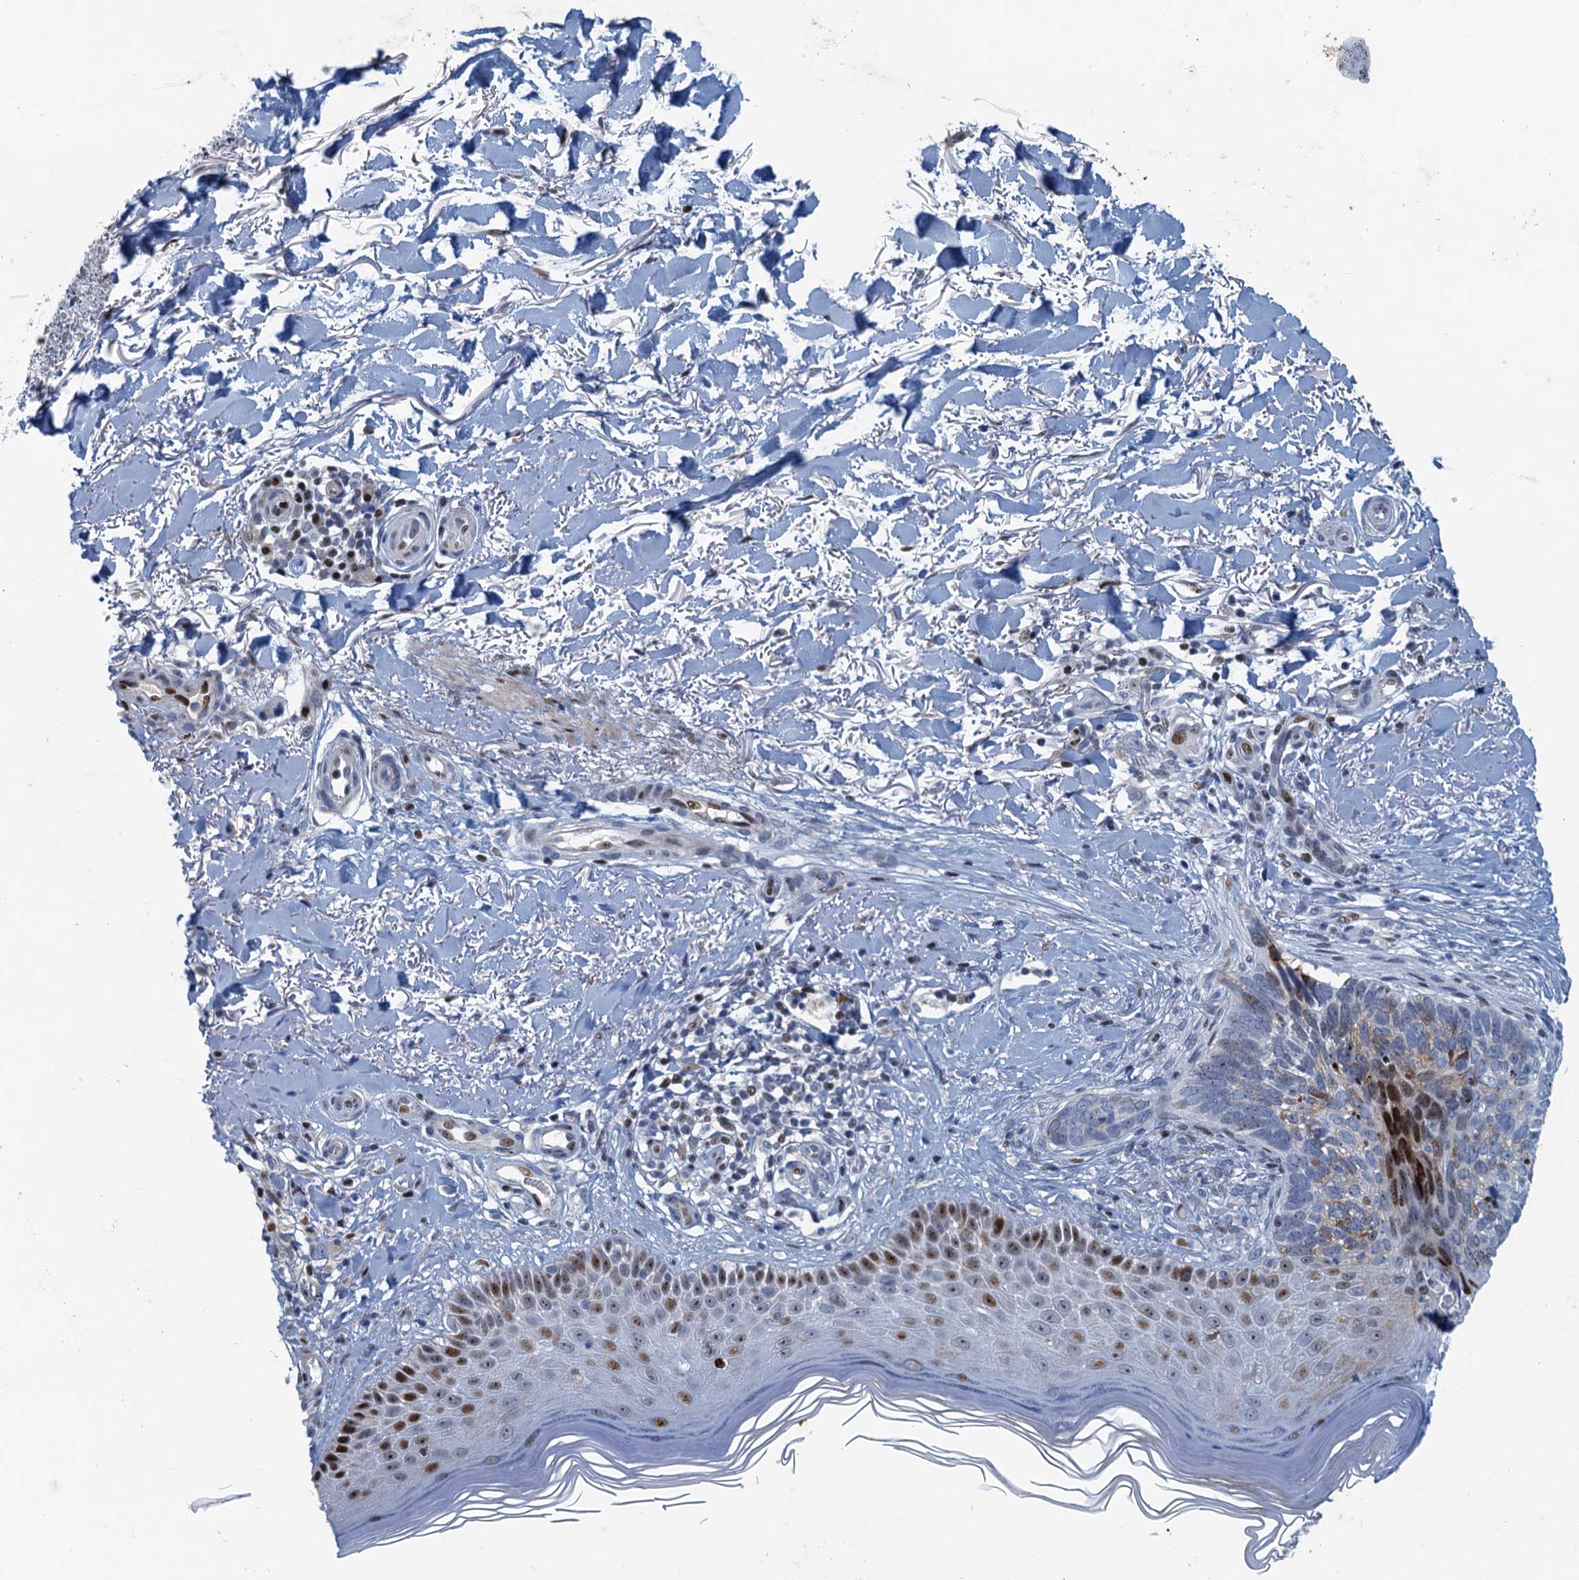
{"staining": {"intensity": "moderate", "quantity": "<25%", "location": "nuclear"}, "tissue": "skin cancer", "cell_type": "Tumor cells", "image_type": "cancer", "snomed": [{"axis": "morphology", "description": "Normal tissue, NOS"}, {"axis": "morphology", "description": "Basal cell carcinoma"}, {"axis": "topography", "description": "Skin"}], "caption": "A histopathology image of skin cancer (basal cell carcinoma) stained for a protein shows moderate nuclear brown staining in tumor cells. (Brightfield microscopy of DAB IHC at high magnification).", "gene": "ANKRD13D", "patient": {"sex": "female", "age": 67}}